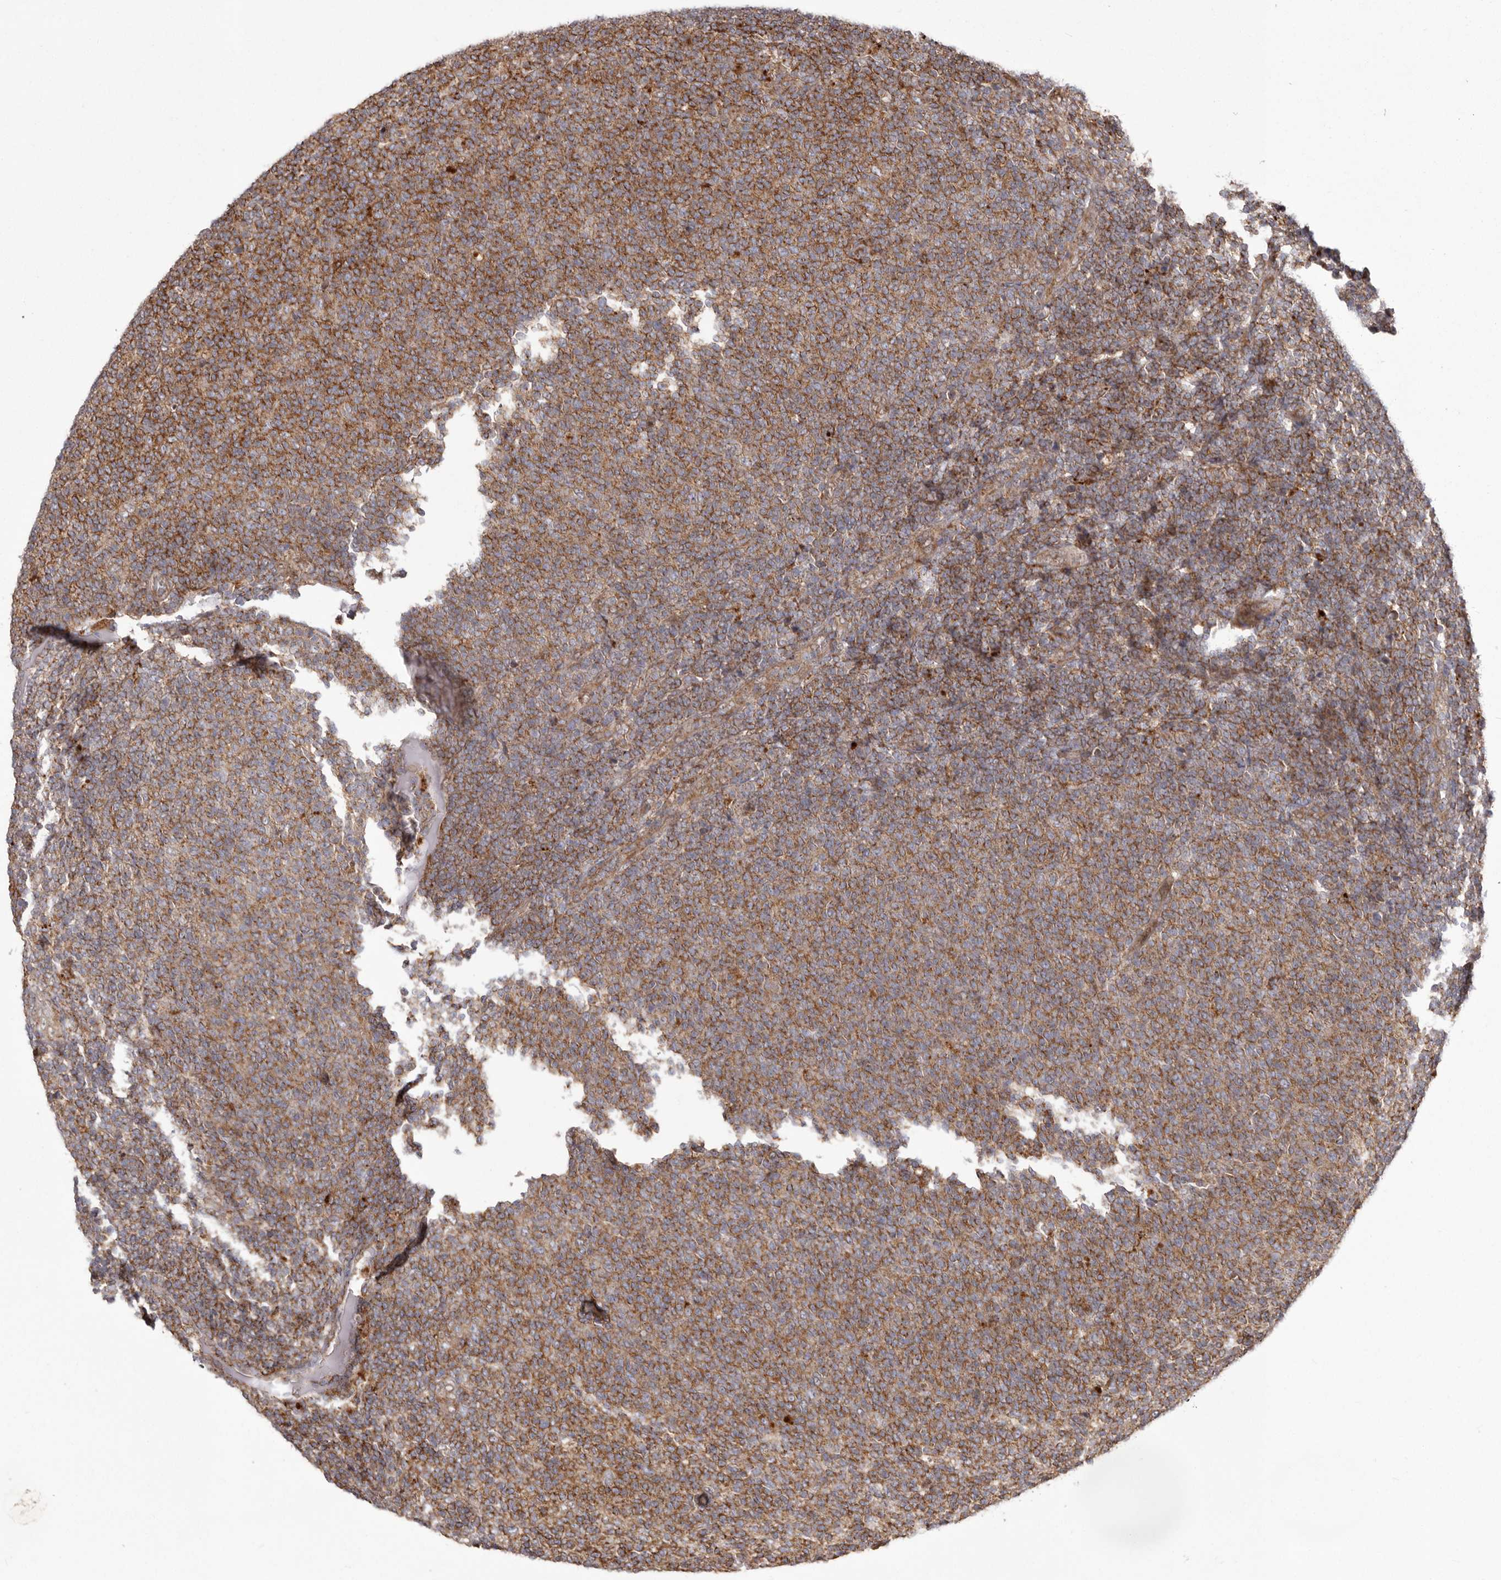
{"staining": {"intensity": "moderate", "quantity": ">75%", "location": "cytoplasmic/membranous"}, "tissue": "lymphoma", "cell_type": "Tumor cells", "image_type": "cancer", "snomed": [{"axis": "morphology", "description": "Malignant lymphoma, non-Hodgkin's type, Low grade"}, {"axis": "topography", "description": "Lymph node"}], "caption": "Moderate cytoplasmic/membranous staining is identified in about >75% of tumor cells in lymphoma. (DAB (3,3'-diaminobenzidine) IHC with brightfield microscopy, high magnification).", "gene": "NUP43", "patient": {"sex": "male", "age": 66}}